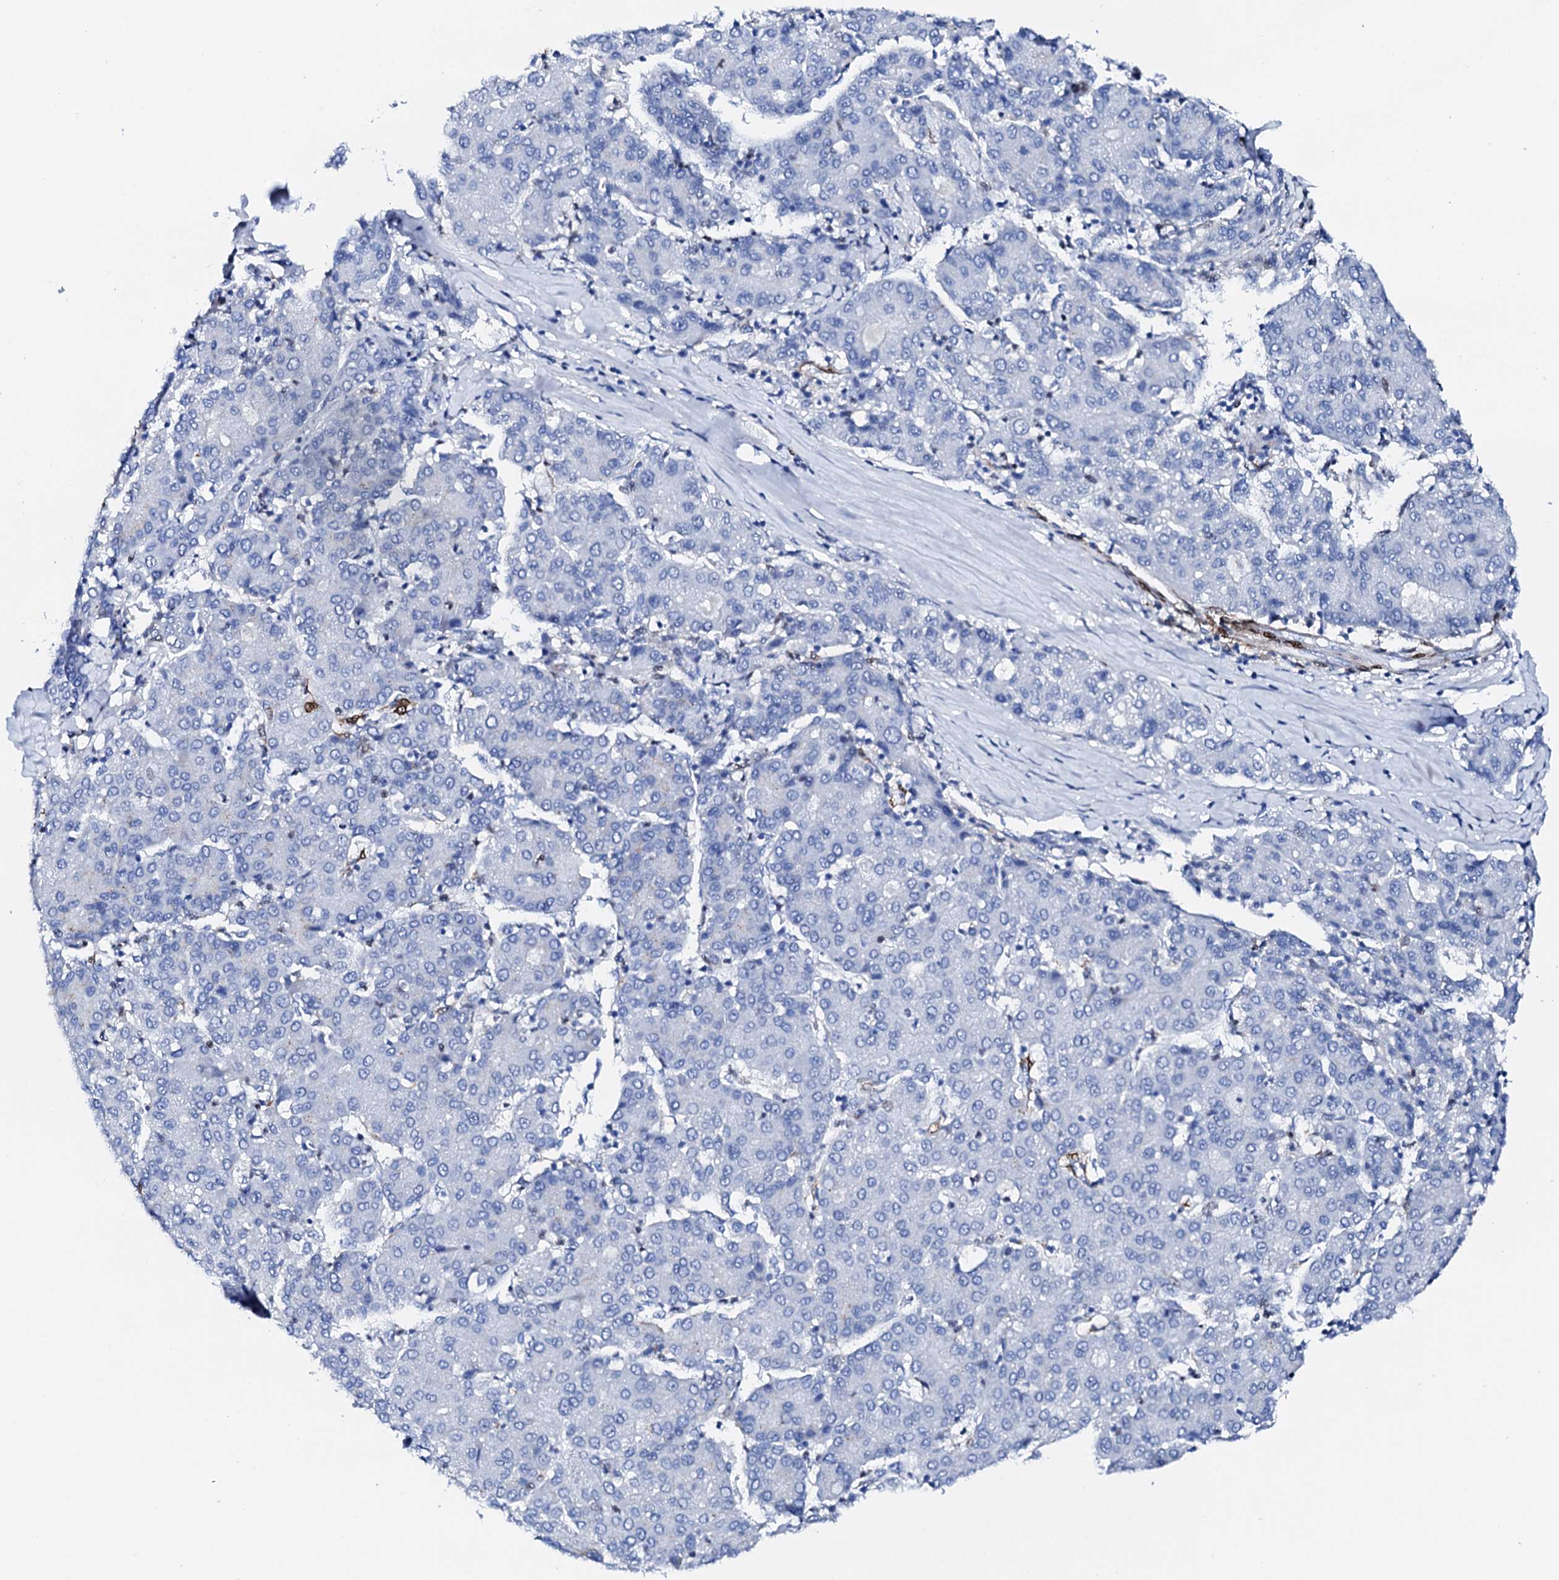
{"staining": {"intensity": "negative", "quantity": "none", "location": "none"}, "tissue": "liver cancer", "cell_type": "Tumor cells", "image_type": "cancer", "snomed": [{"axis": "morphology", "description": "Carcinoma, Hepatocellular, NOS"}, {"axis": "topography", "description": "Liver"}], "caption": "DAB (3,3'-diaminobenzidine) immunohistochemical staining of liver hepatocellular carcinoma reveals no significant expression in tumor cells. (DAB immunohistochemistry with hematoxylin counter stain).", "gene": "NRIP2", "patient": {"sex": "male", "age": 65}}